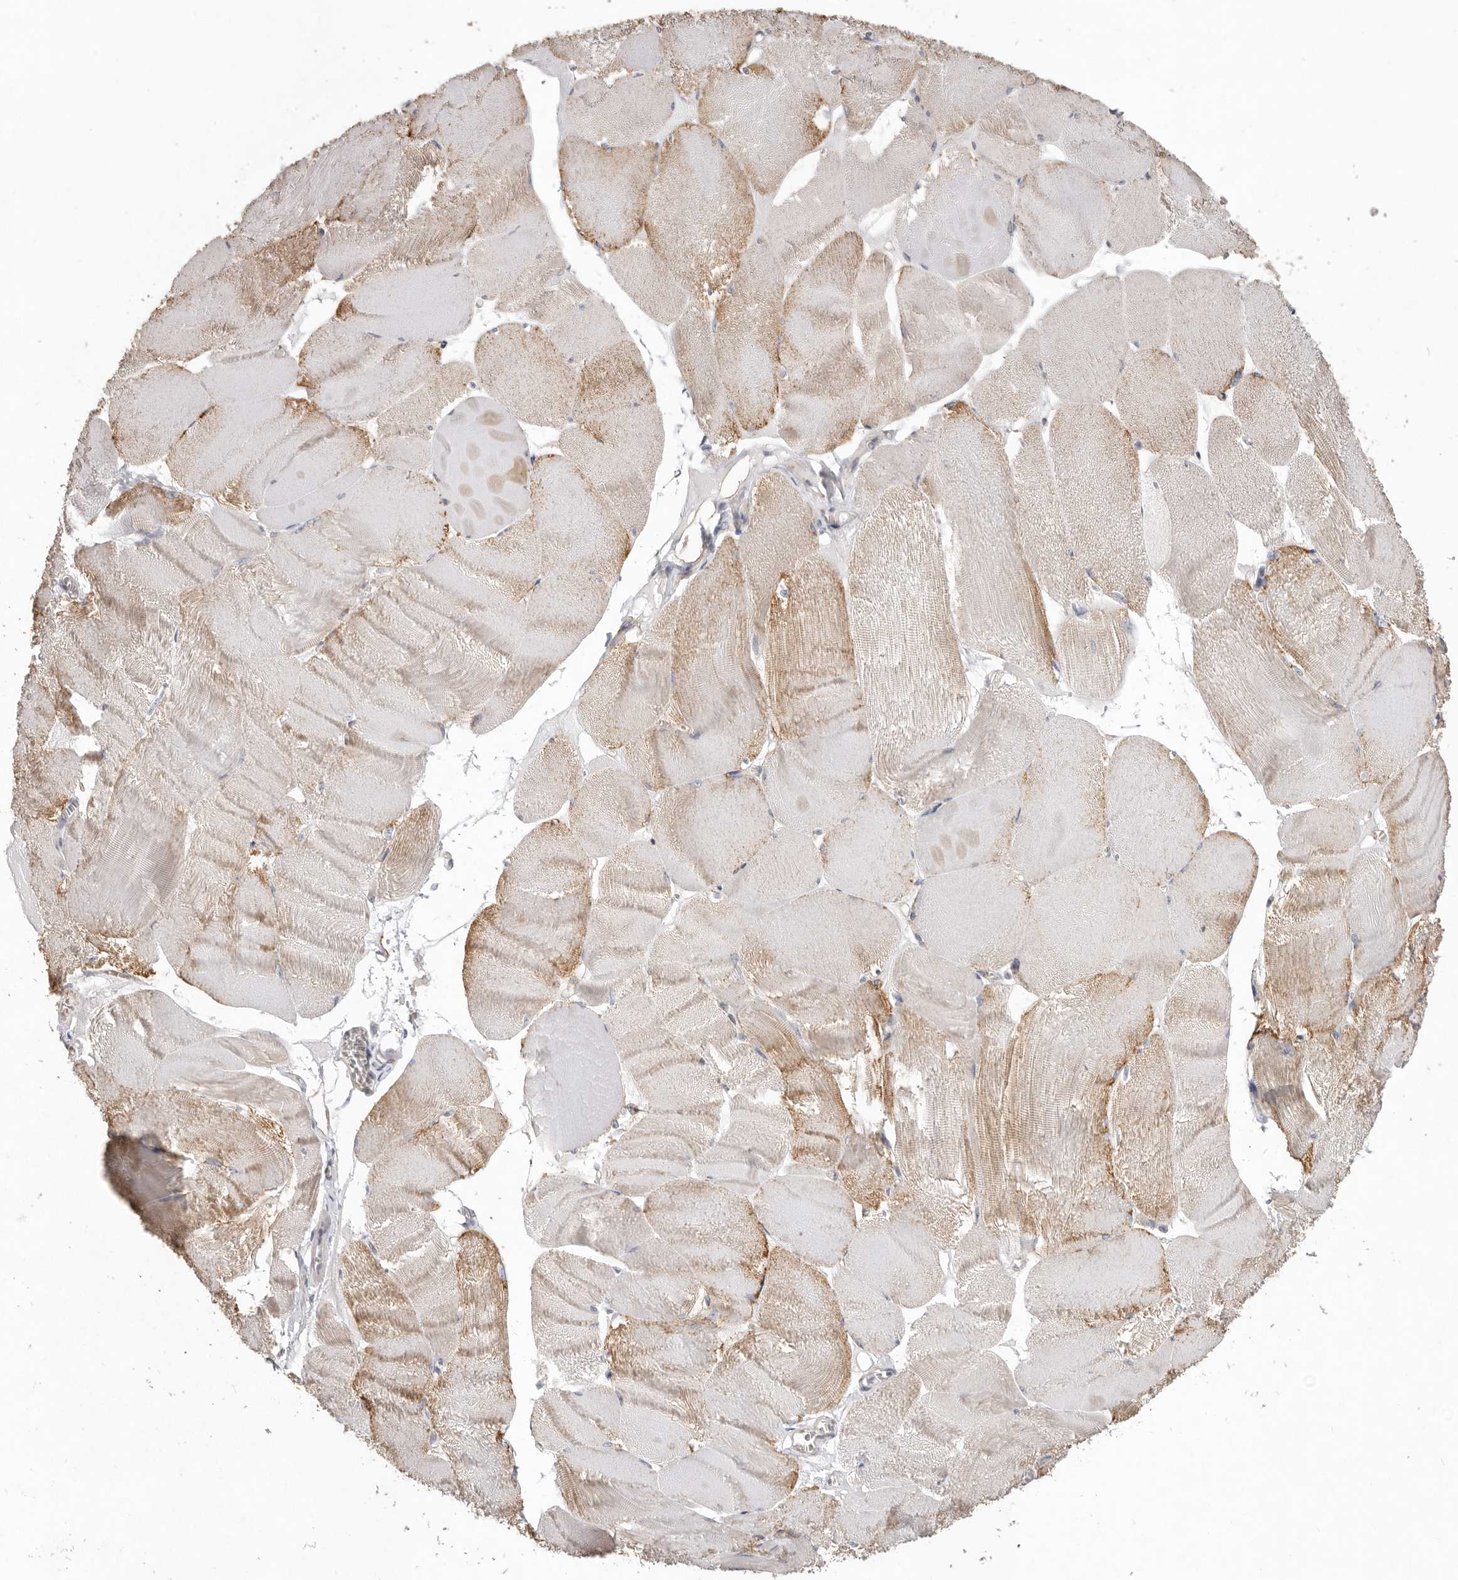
{"staining": {"intensity": "weak", "quantity": ">75%", "location": "cytoplasmic/membranous"}, "tissue": "skeletal muscle", "cell_type": "Myocytes", "image_type": "normal", "snomed": [{"axis": "morphology", "description": "Normal tissue, NOS"}, {"axis": "morphology", "description": "Basal cell carcinoma"}, {"axis": "topography", "description": "Skeletal muscle"}], "caption": "Immunohistochemical staining of normal skeletal muscle shows low levels of weak cytoplasmic/membranous expression in about >75% of myocytes. (Stains: DAB (3,3'-diaminobenzidine) in brown, nuclei in blue, Microscopy: brightfield microscopy at high magnification).", "gene": "ZYG11B", "patient": {"sex": "female", "age": 64}}